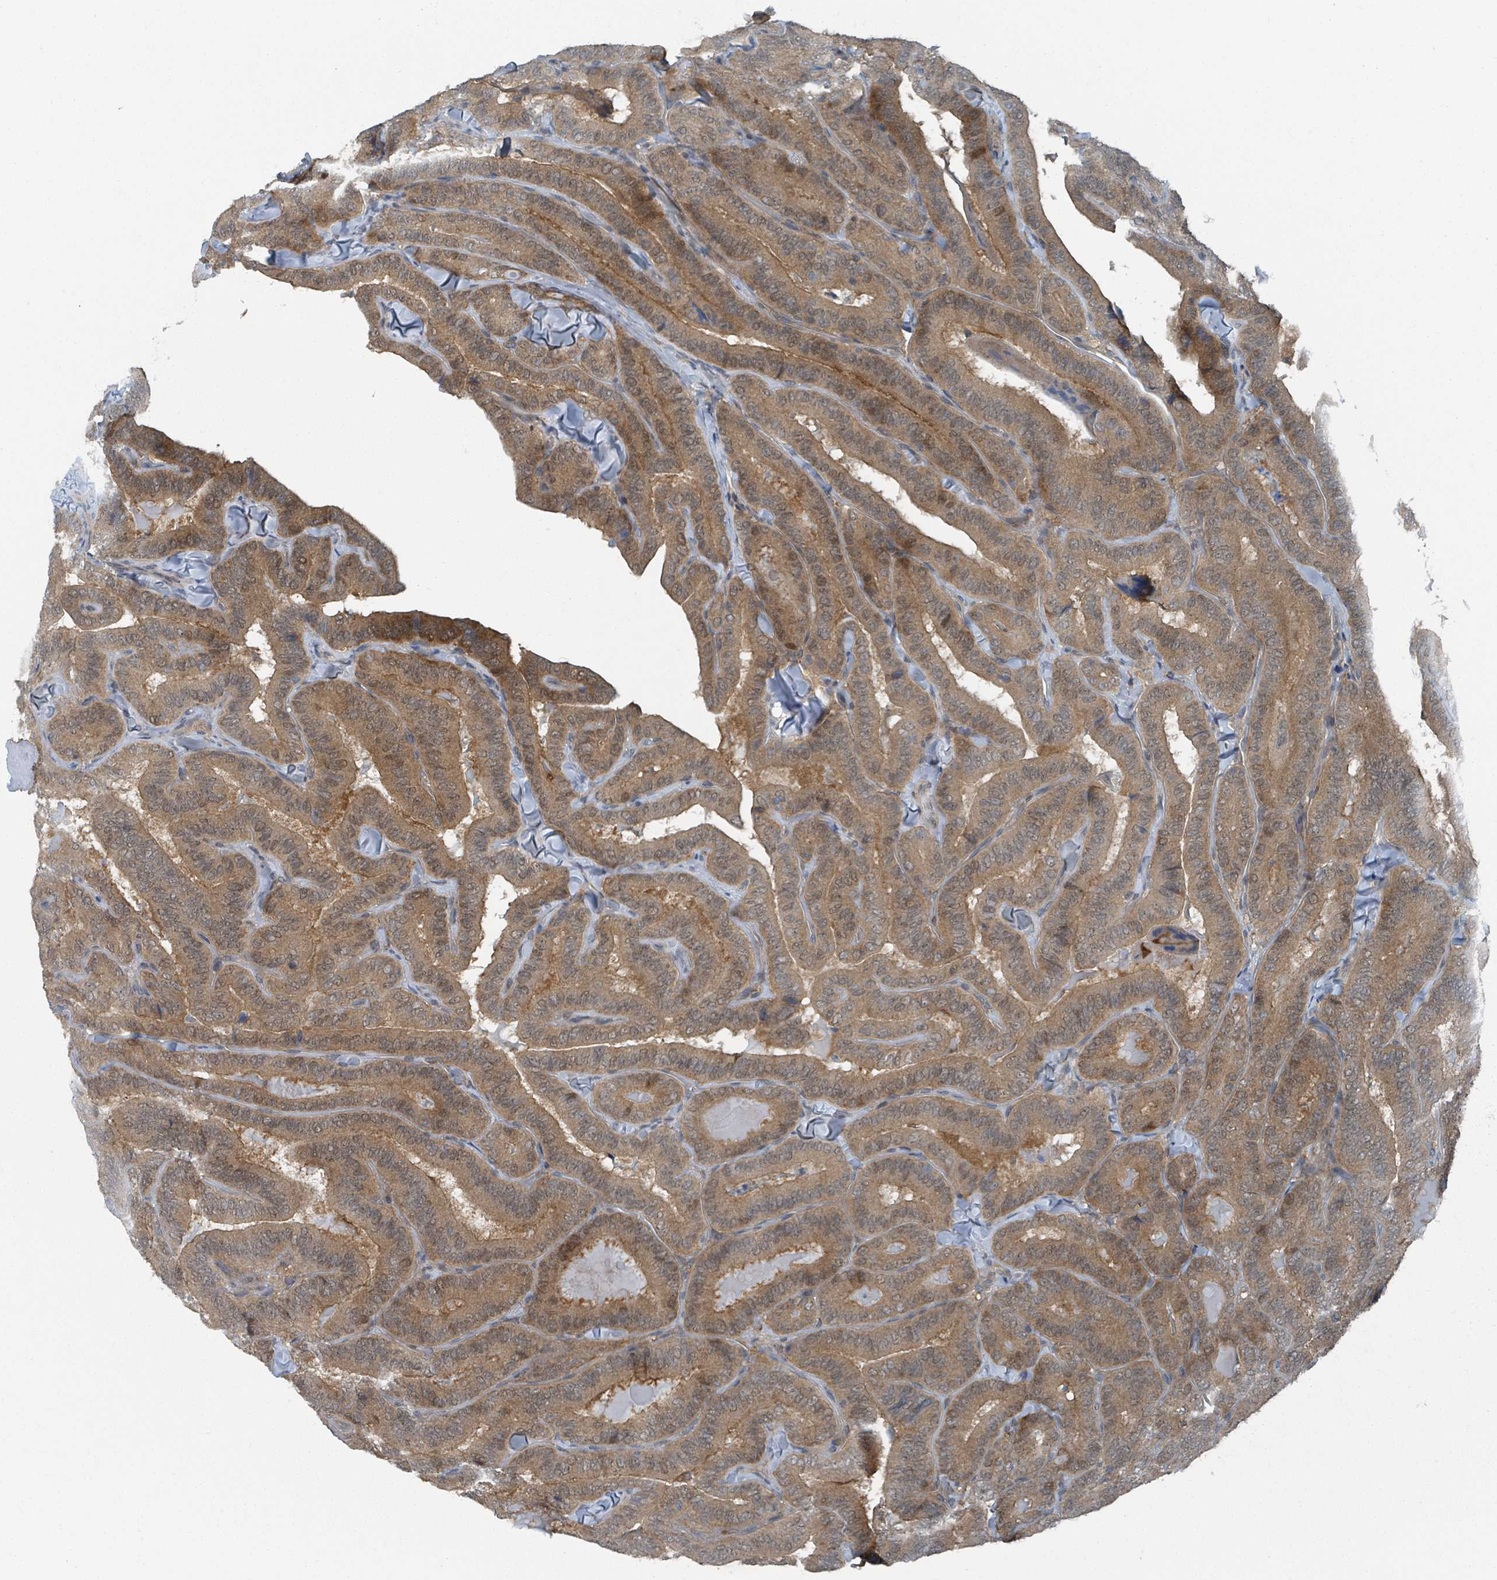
{"staining": {"intensity": "moderate", "quantity": ">75%", "location": "cytoplasmic/membranous,nuclear"}, "tissue": "thyroid cancer", "cell_type": "Tumor cells", "image_type": "cancer", "snomed": [{"axis": "morphology", "description": "Papillary adenocarcinoma, NOS"}, {"axis": "topography", "description": "Thyroid gland"}], "caption": "Immunohistochemical staining of thyroid cancer demonstrates medium levels of moderate cytoplasmic/membranous and nuclear positivity in about >75% of tumor cells. The staining was performed using DAB (3,3'-diaminobenzidine) to visualize the protein expression in brown, while the nuclei were stained in blue with hematoxylin (Magnification: 20x).", "gene": "GOLGA7", "patient": {"sex": "male", "age": 61}}